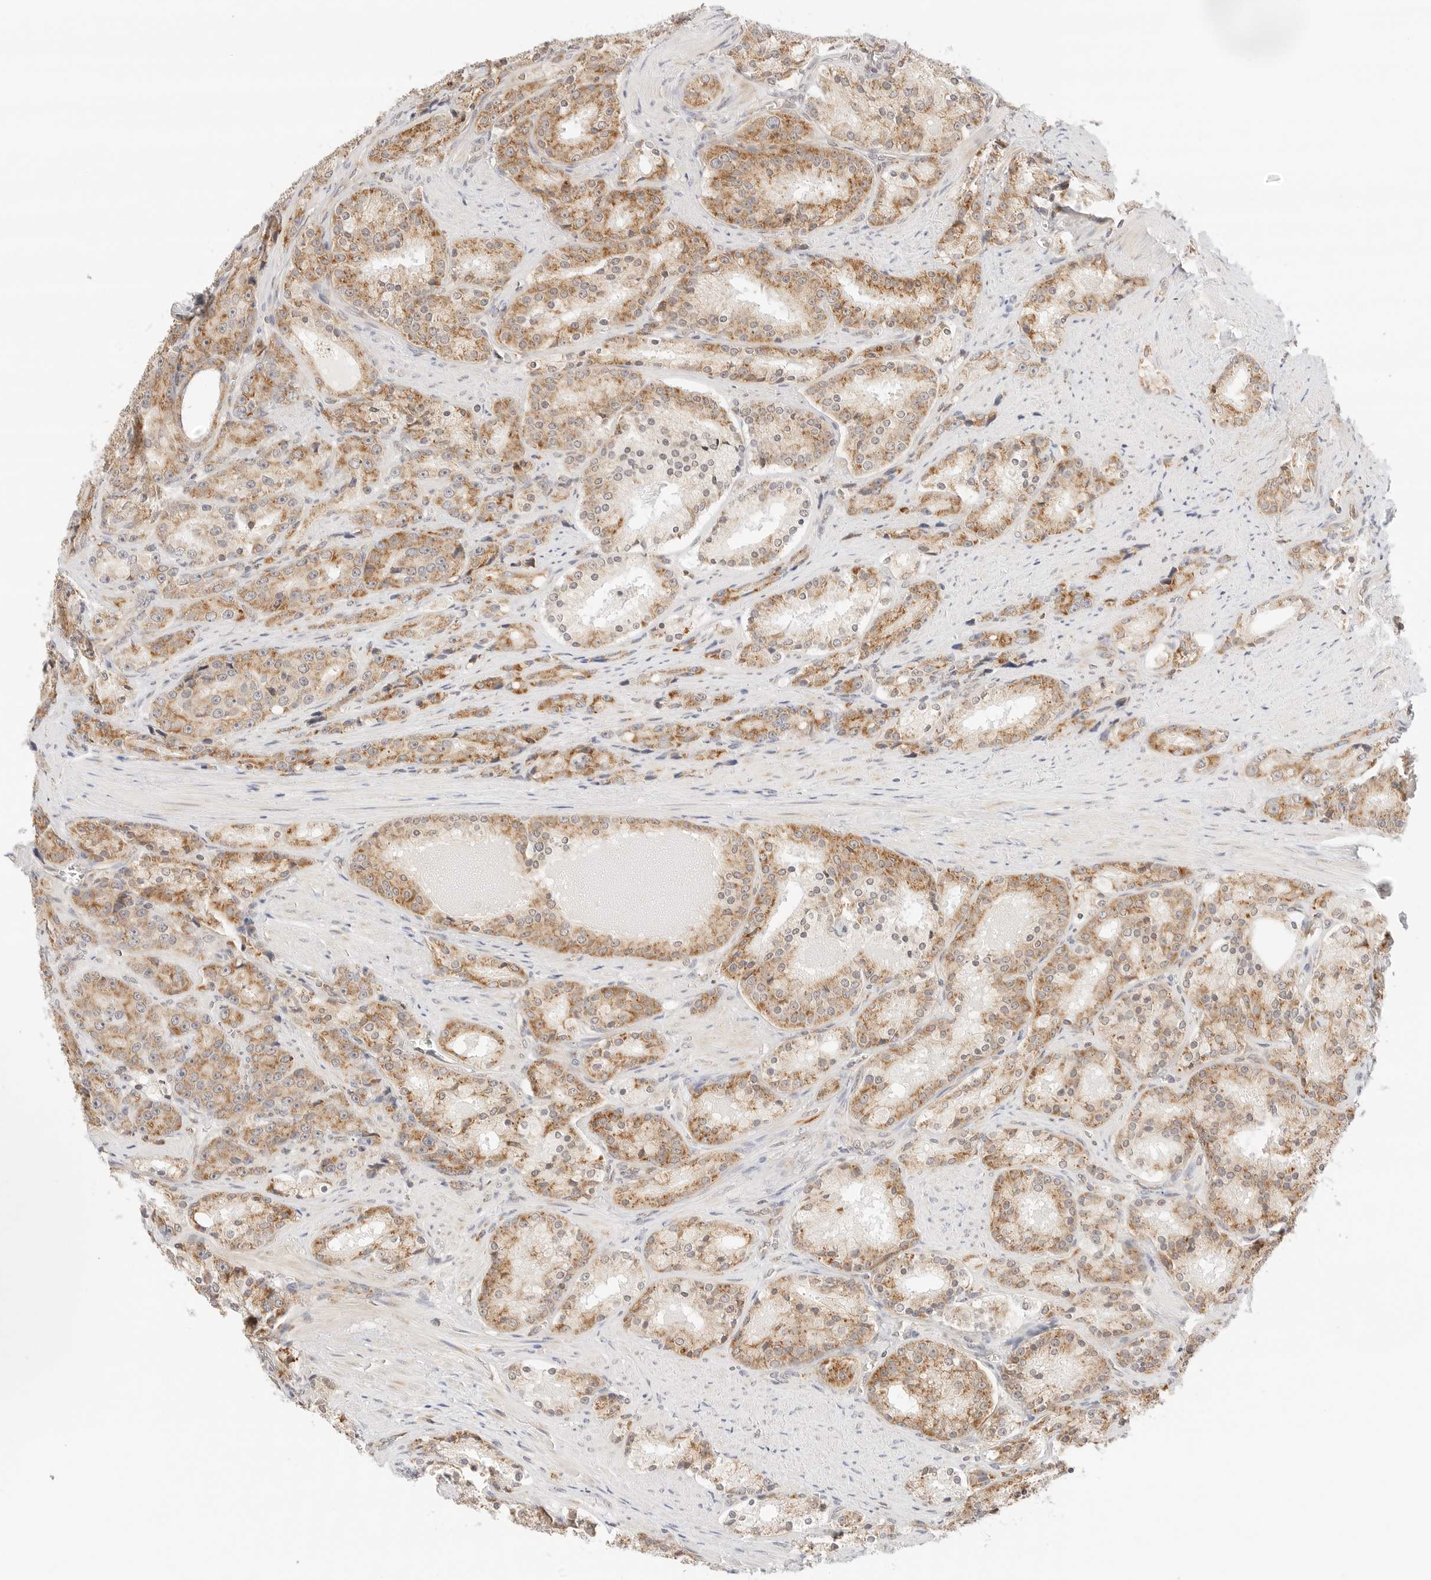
{"staining": {"intensity": "moderate", "quantity": ">75%", "location": "cytoplasmic/membranous"}, "tissue": "prostate cancer", "cell_type": "Tumor cells", "image_type": "cancer", "snomed": [{"axis": "morphology", "description": "Adenocarcinoma, High grade"}, {"axis": "topography", "description": "Prostate"}], "caption": "Moderate cytoplasmic/membranous staining is seen in about >75% of tumor cells in high-grade adenocarcinoma (prostate).", "gene": "ERO1B", "patient": {"sex": "male", "age": 60}}